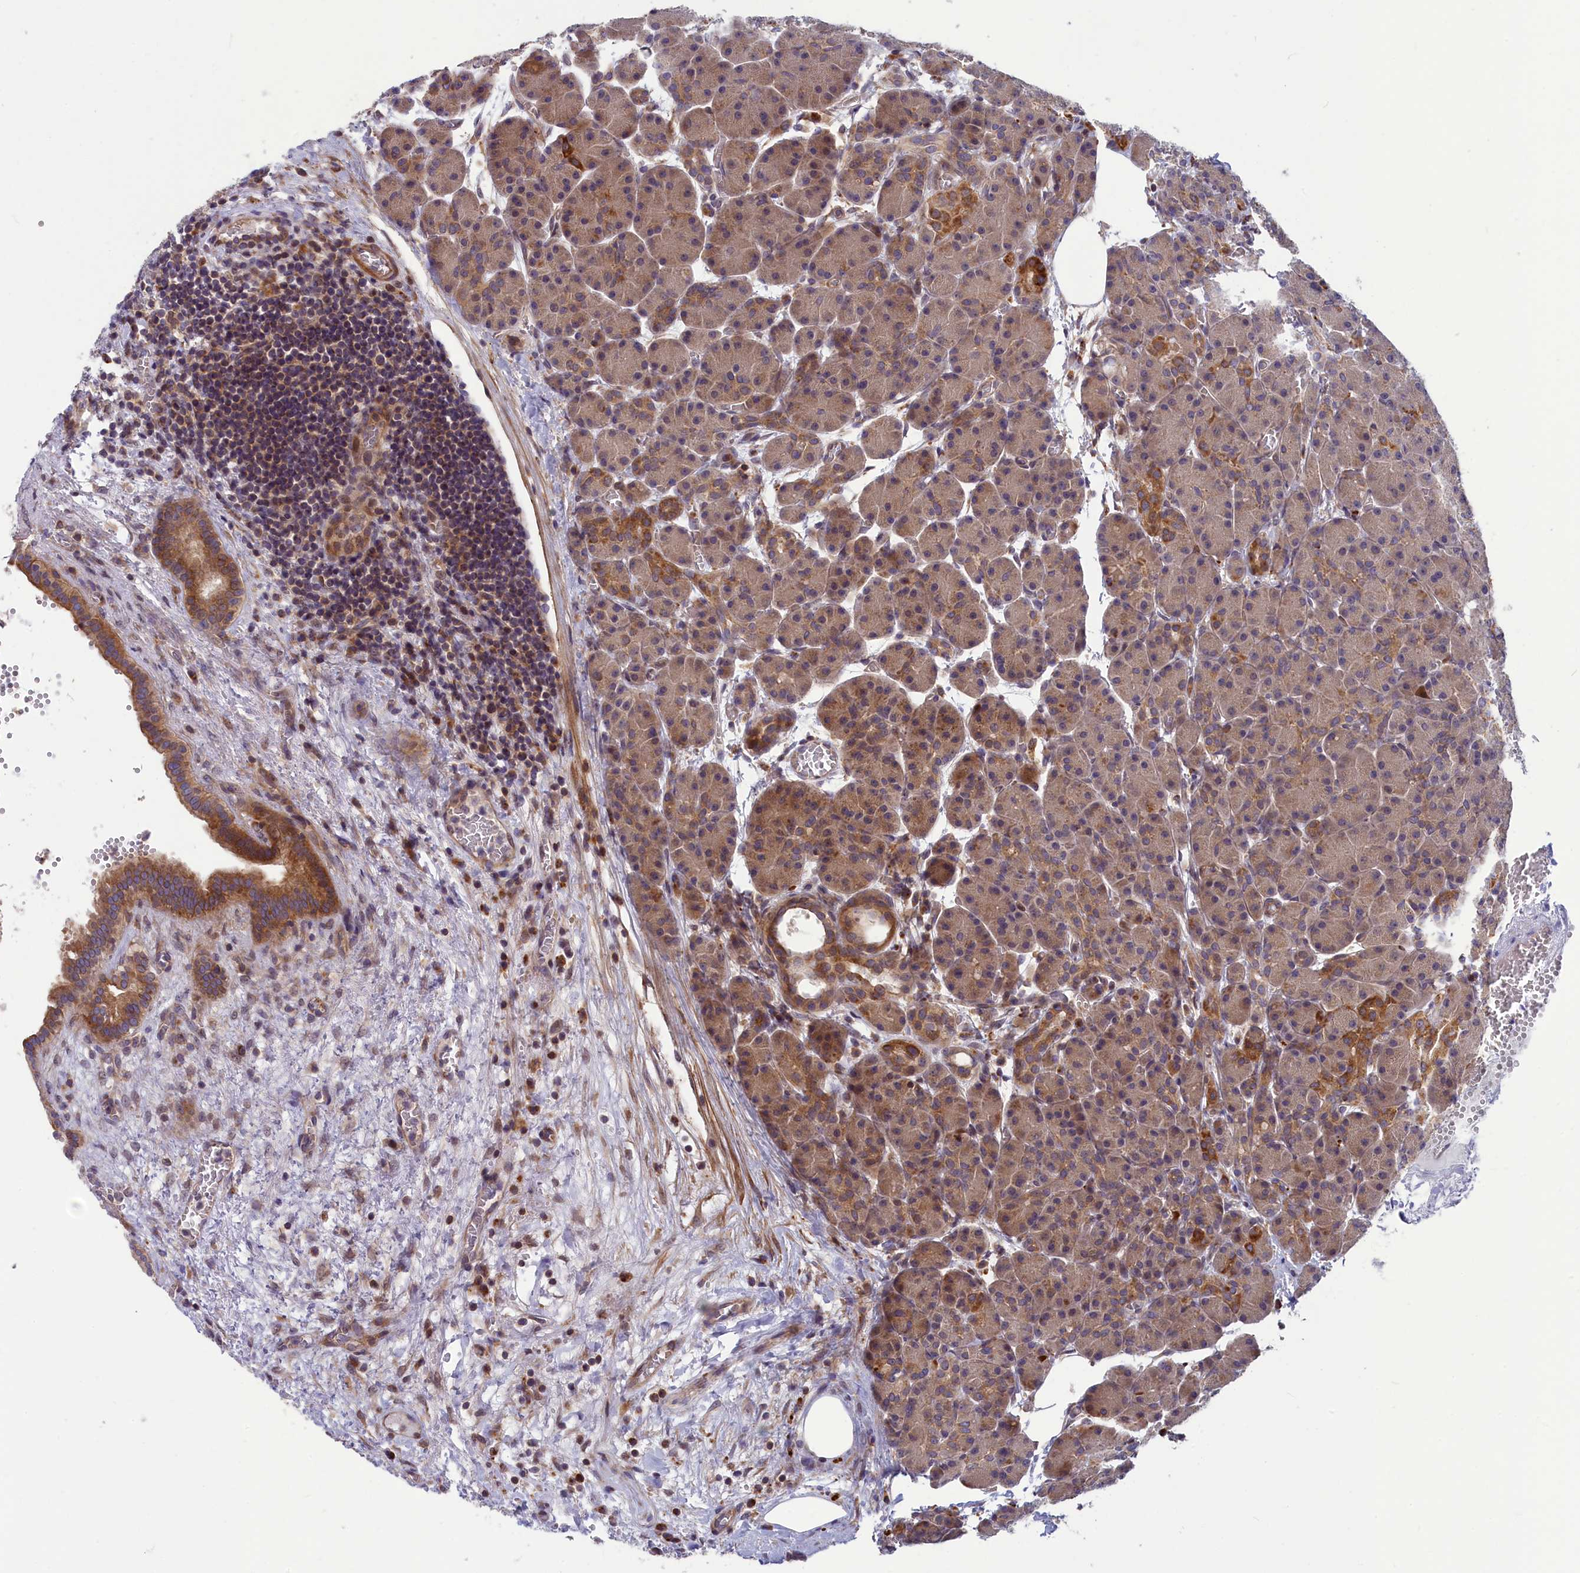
{"staining": {"intensity": "moderate", "quantity": ">75%", "location": "cytoplasmic/membranous"}, "tissue": "pancreas", "cell_type": "Exocrine glandular cells", "image_type": "normal", "snomed": [{"axis": "morphology", "description": "Normal tissue, NOS"}, {"axis": "topography", "description": "Pancreas"}], "caption": "Immunohistochemistry image of unremarkable pancreas: human pancreas stained using immunohistochemistry (IHC) reveals medium levels of moderate protein expression localized specifically in the cytoplasmic/membranous of exocrine glandular cells, appearing as a cytoplasmic/membranous brown color.", "gene": "BLTP2", "patient": {"sex": "male", "age": 63}}